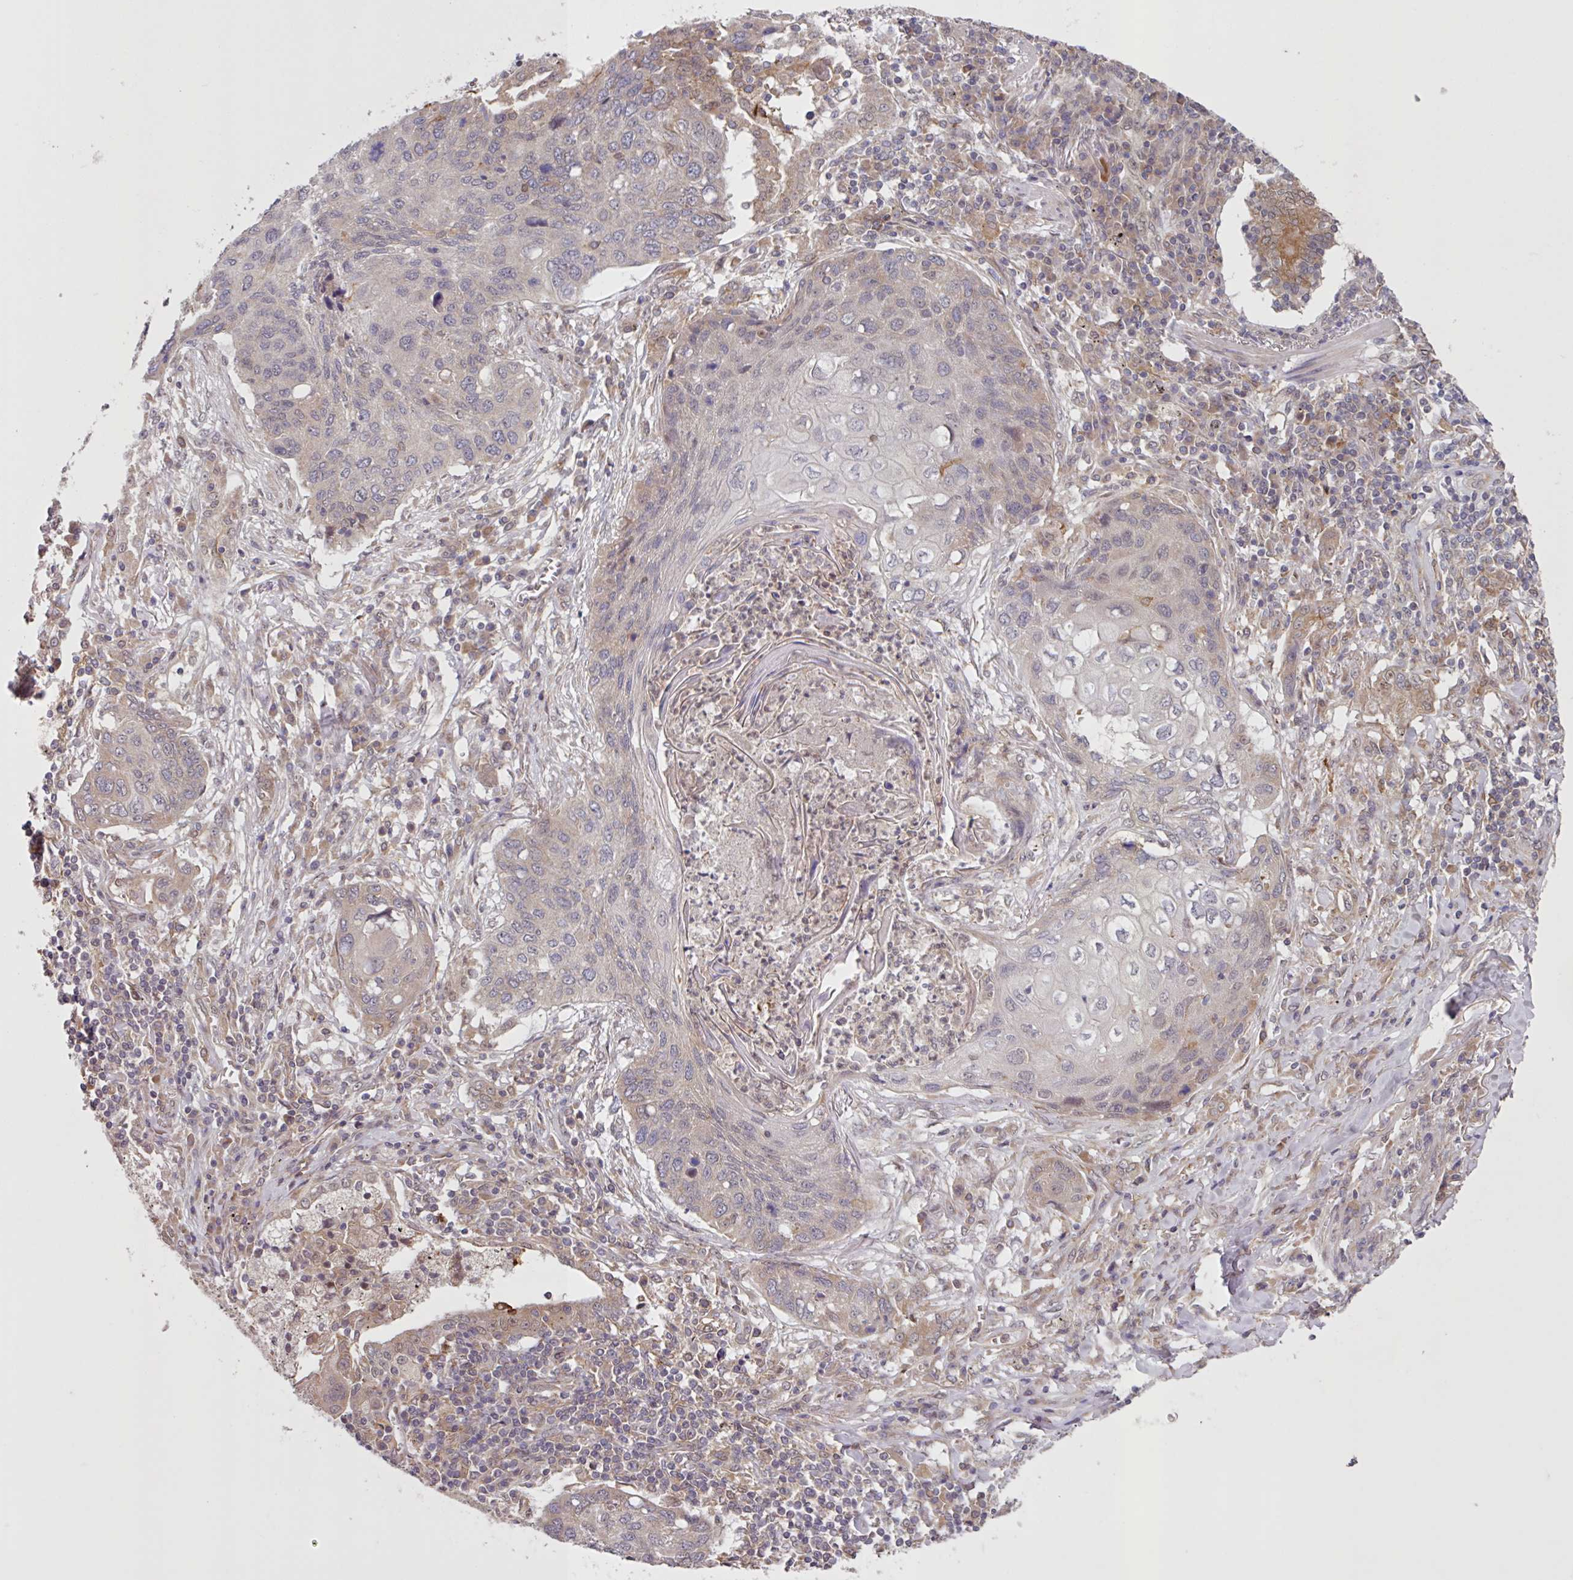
{"staining": {"intensity": "weak", "quantity": "<25%", "location": "cytoplasmic/membranous,nuclear"}, "tissue": "lung cancer", "cell_type": "Tumor cells", "image_type": "cancer", "snomed": [{"axis": "morphology", "description": "Squamous cell carcinoma, NOS"}, {"axis": "topography", "description": "Lung"}], "caption": "The histopathology image shows no staining of tumor cells in lung cancer (squamous cell carcinoma).", "gene": "CAMLG", "patient": {"sex": "female", "age": 63}}